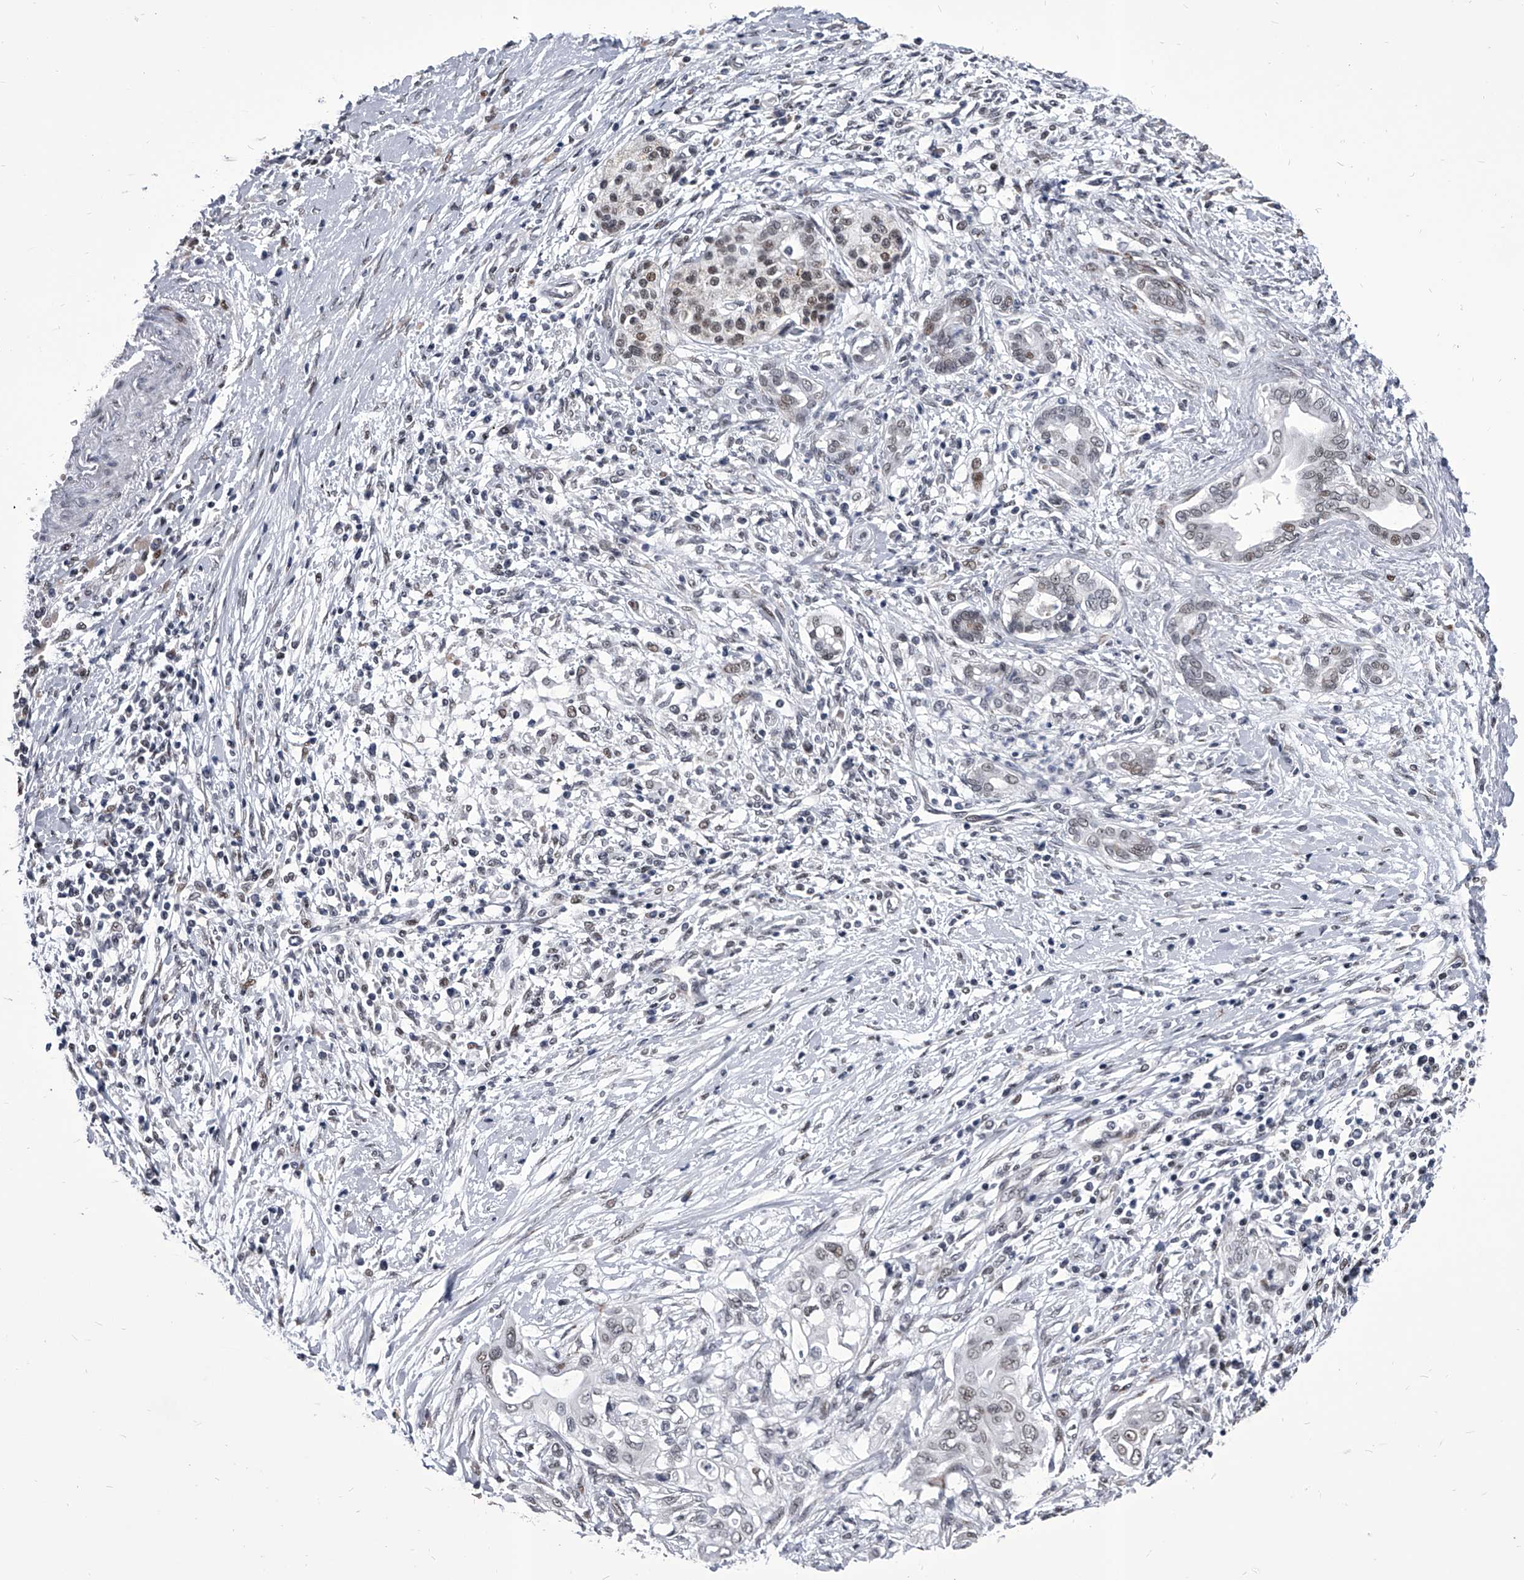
{"staining": {"intensity": "weak", "quantity": "25%-75%", "location": "nuclear"}, "tissue": "pancreatic cancer", "cell_type": "Tumor cells", "image_type": "cancer", "snomed": [{"axis": "morphology", "description": "Adenocarcinoma, NOS"}, {"axis": "topography", "description": "Pancreas"}], "caption": "Human pancreatic cancer stained for a protein (brown) displays weak nuclear positive expression in approximately 25%-75% of tumor cells.", "gene": "CMTR1", "patient": {"sex": "male", "age": 58}}